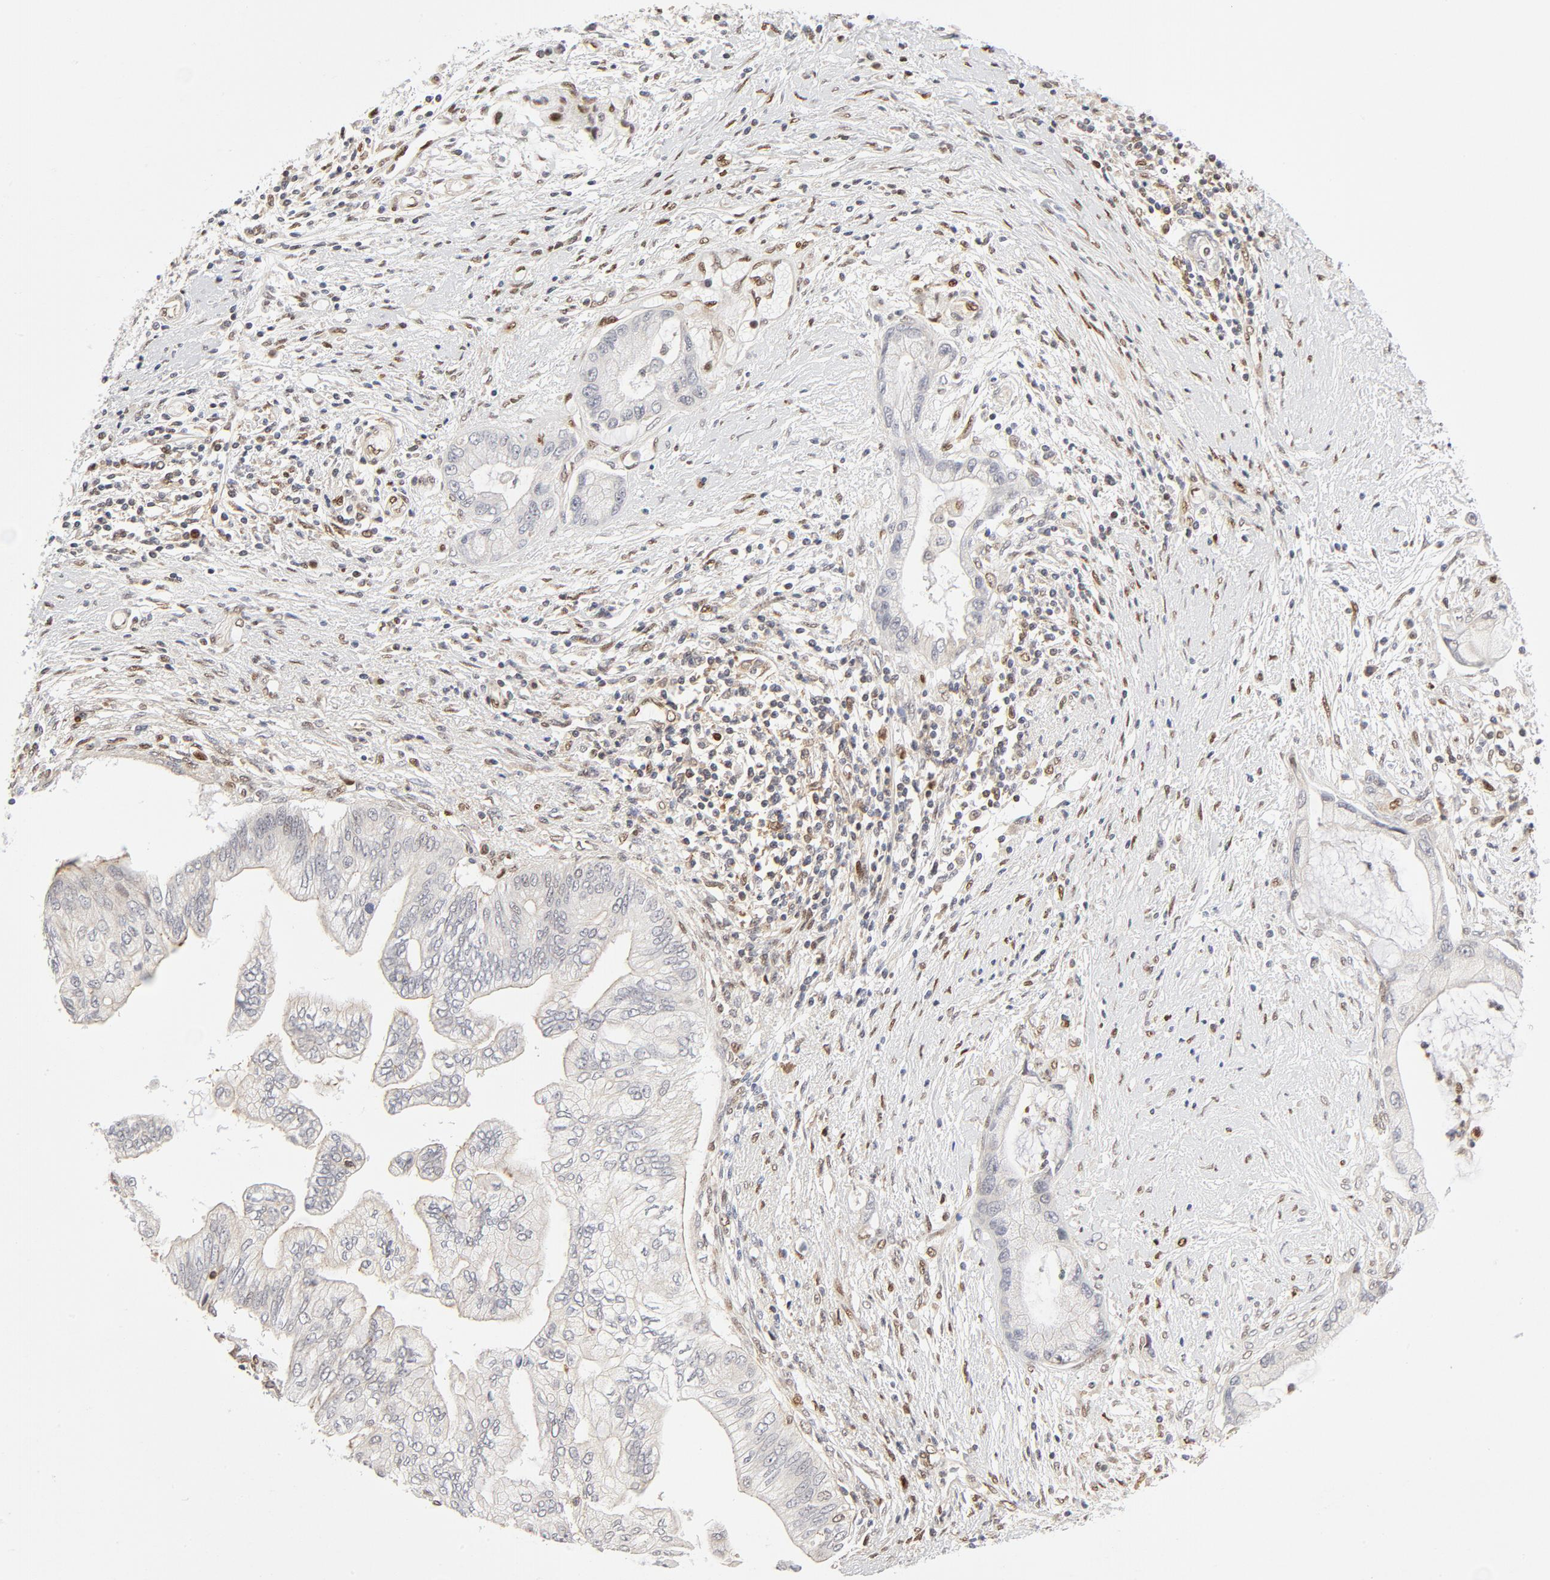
{"staining": {"intensity": "negative", "quantity": "none", "location": "none"}, "tissue": "pancreatic cancer", "cell_type": "Tumor cells", "image_type": "cancer", "snomed": [{"axis": "morphology", "description": "Adenocarcinoma, NOS"}, {"axis": "topography", "description": "Pancreas"}], "caption": "DAB (3,3'-diaminobenzidine) immunohistochemical staining of pancreatic cancer demonstrates no significant staining in tumor cells. The staining was performed using DAB (3,3'-diaminobenzidine) to visualize the protein expression in brown, while the nuclei were stained in blue with hematoxylin (Magnification: 20x).", "gene": "MEF2A", "patient": {"sex": "female", "age": 59}}